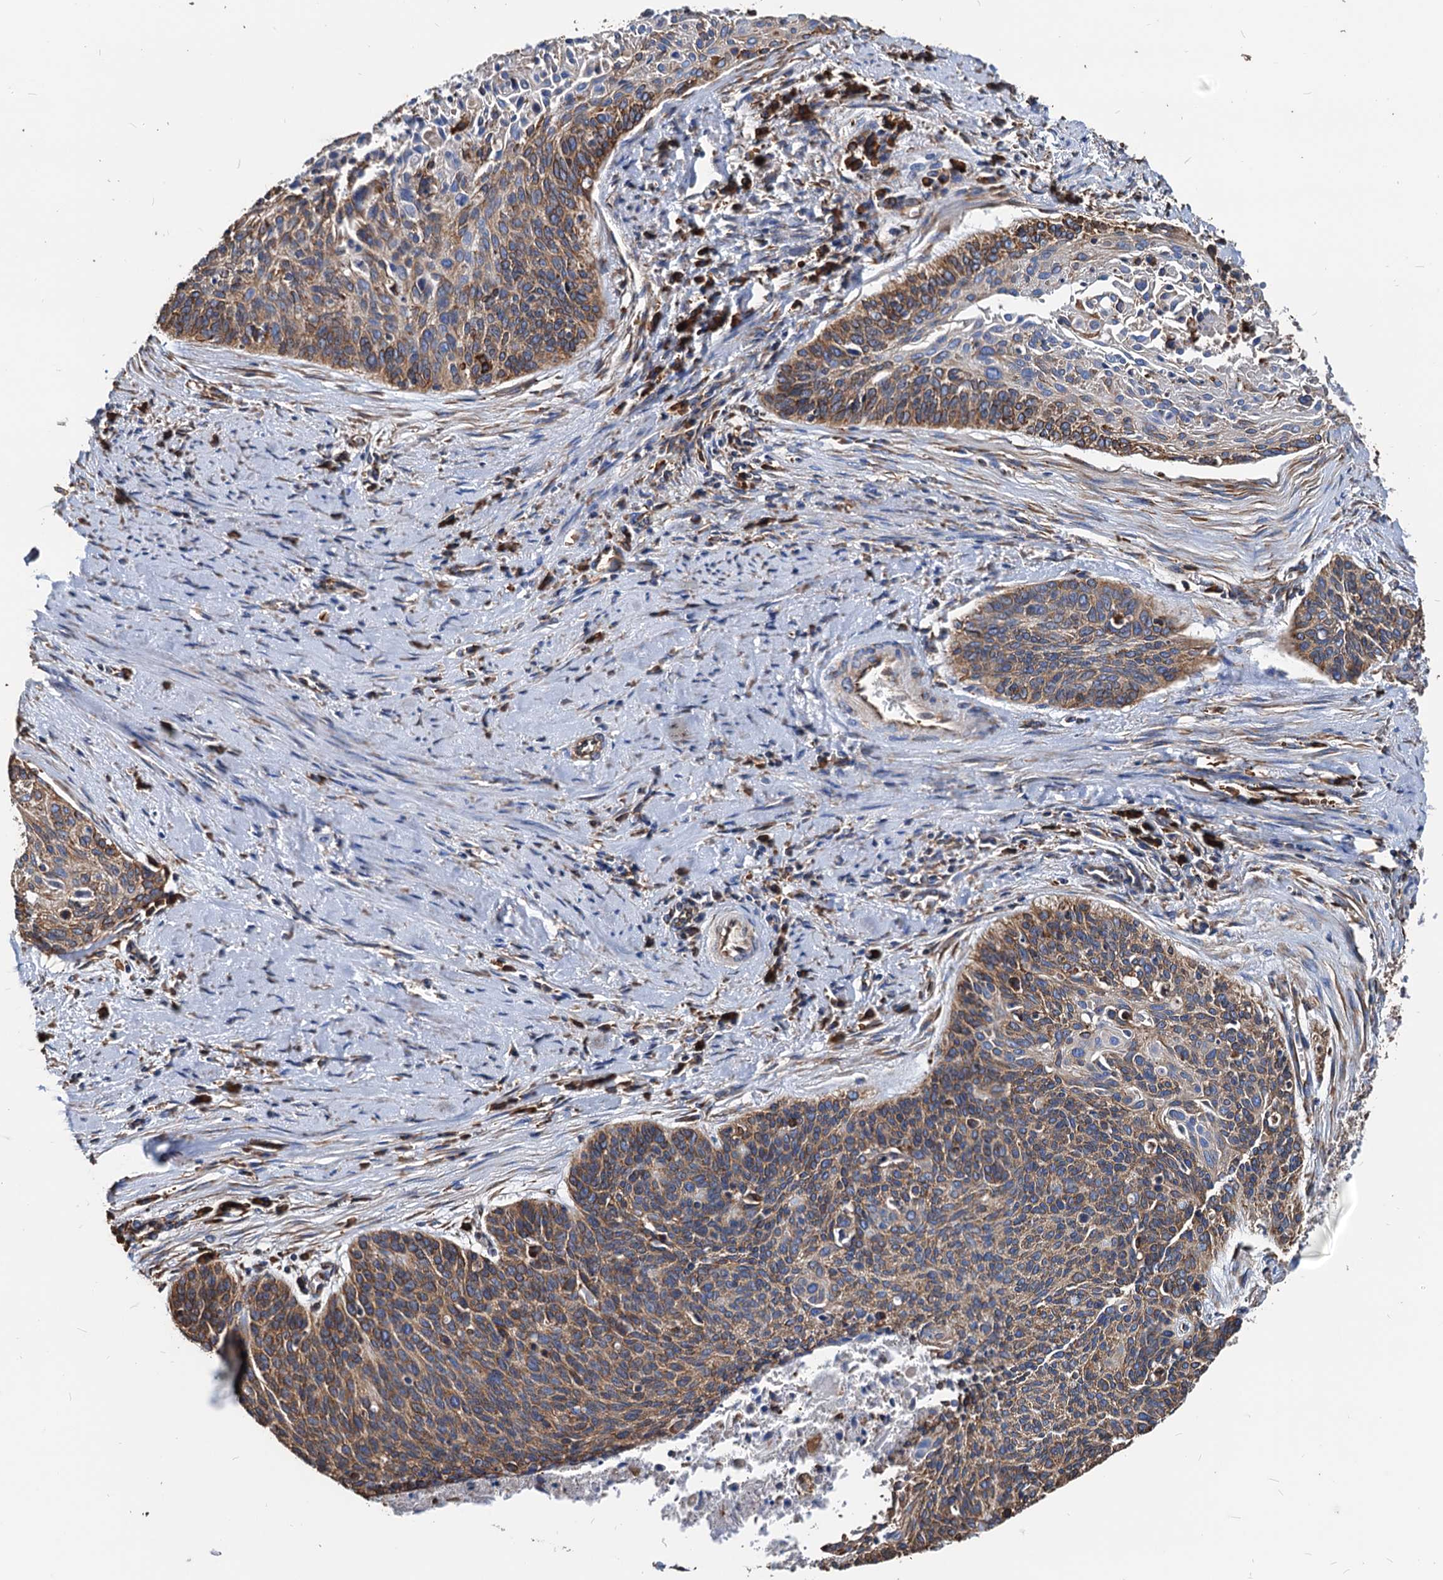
{"staining": {"intensity": "weak", "quantity": ">75%", "location": "cytoplasmic/membranous"}, "tissue": "cervical cancer", "cell_type": "Tumor cells", "image_type": "cancer", "snomed": [{"axis": "morphology", "description": "Squamous cell carcinoma, NOS"}, {"axis": "topography", "description": "Cervix"}], "caption": "Protein expression analysis of human cervical cancer (squamous cell carcinoma) reveals weak cytoplasmic/membranous expression in approximately >75% of tumor cells.", "gene": "HSPA5", "patient": {"sex": "female", "age": 55}}